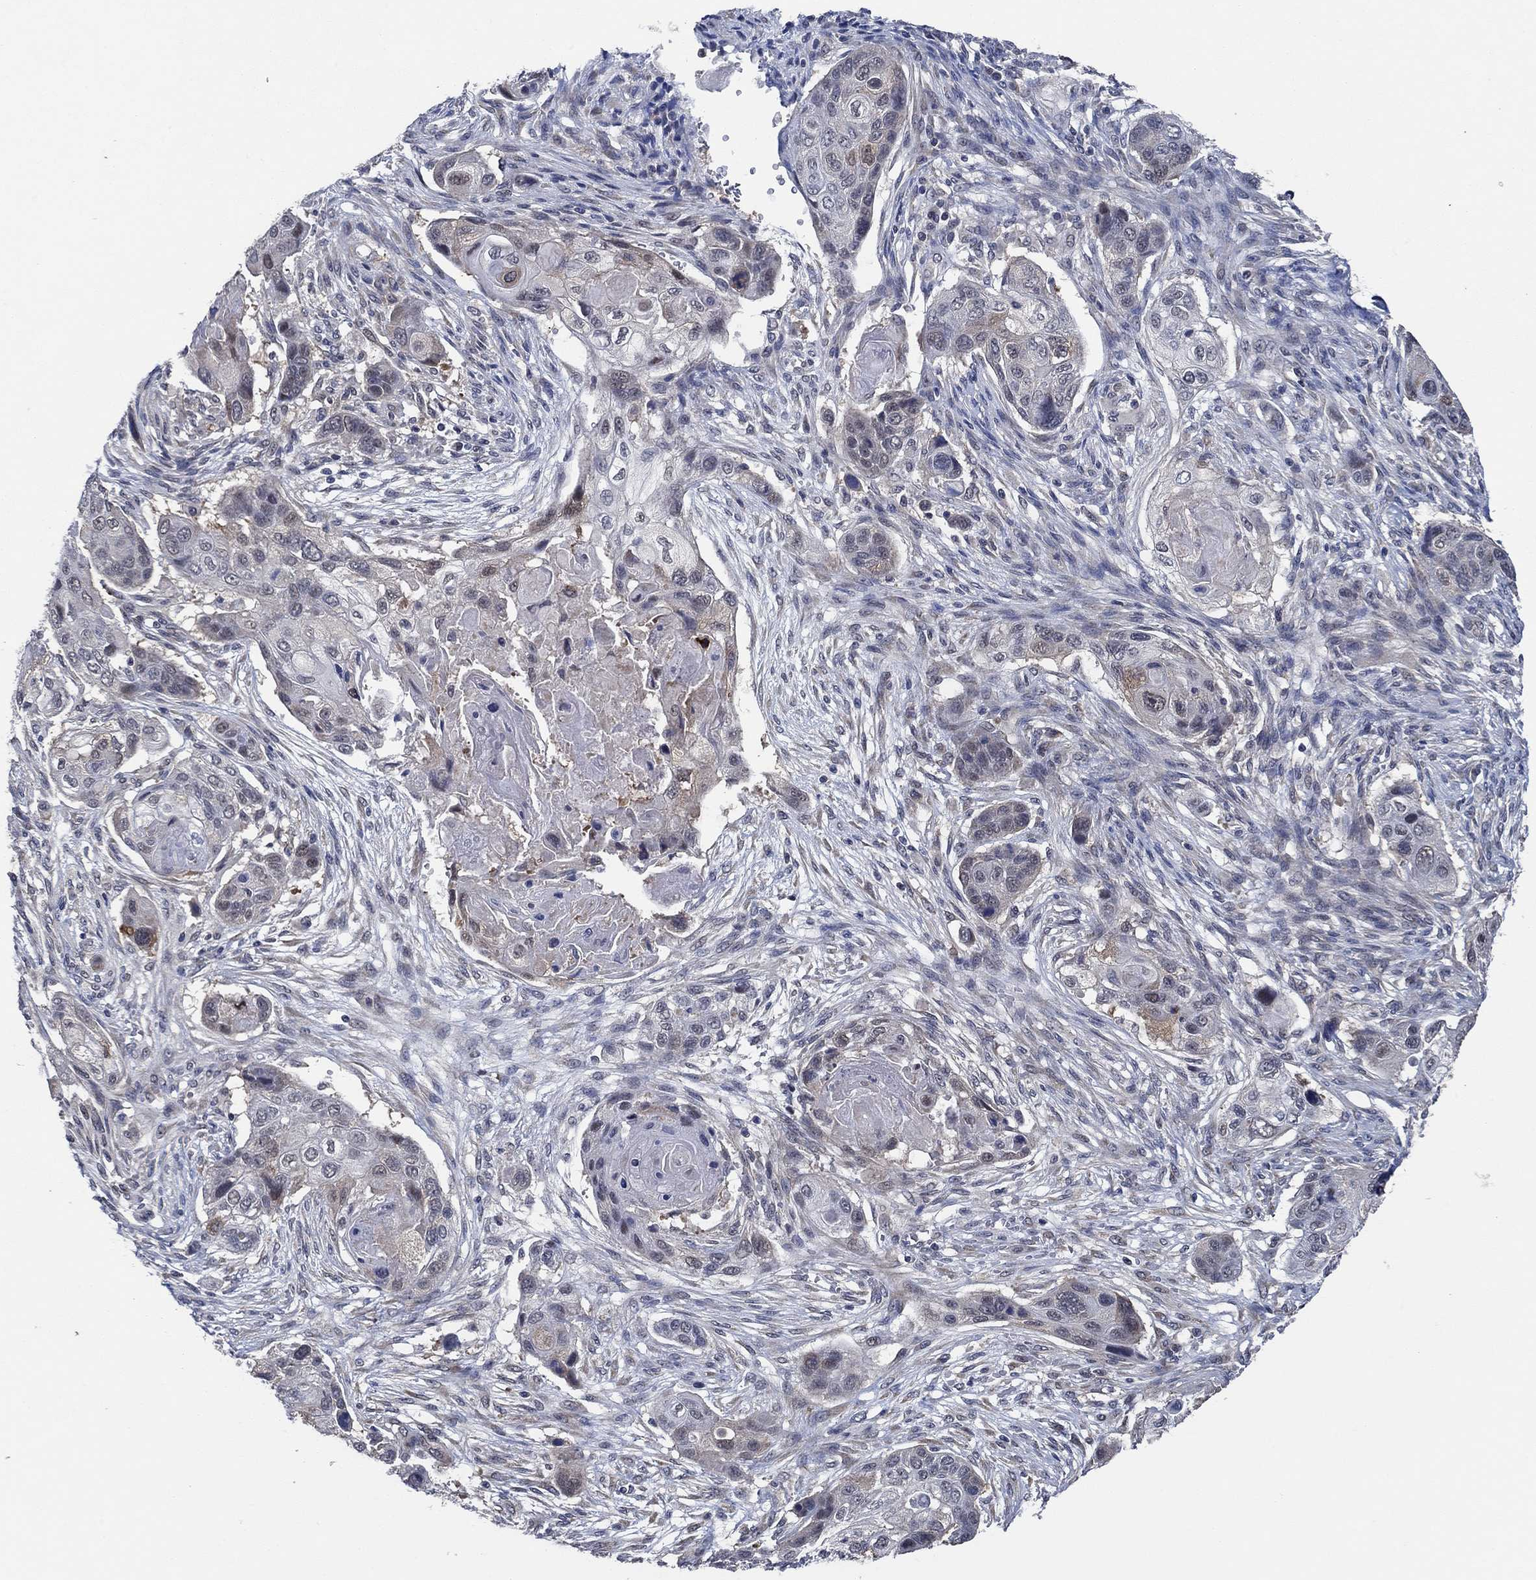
{"staining": {"intensity": "moderate", "quantity": "<25%", "location": "cytoplasmic/membranous"}, "tissue": "lung cancer", "cell_type": "Tumor cells", "image_type": "cancer", "snomed": [{"axis": "morphology", "description": "Normal tissue, NOS"}, {"axis": "morphology", "description": "Squamous cell carcinoma, NOS"}, {"axis": "topography", "description": "Bronchus"}, {"axis": "topography", "description": "Lung"}], "caption": "Human squamous cell carcinoma (lung) stained for a protein (brown) shows moderate cytoplasmic/membranous positive expression in approximately <25% of tumor cells.", "gene": "DACT1", "patient": {"sex": "male", "age": 69}}